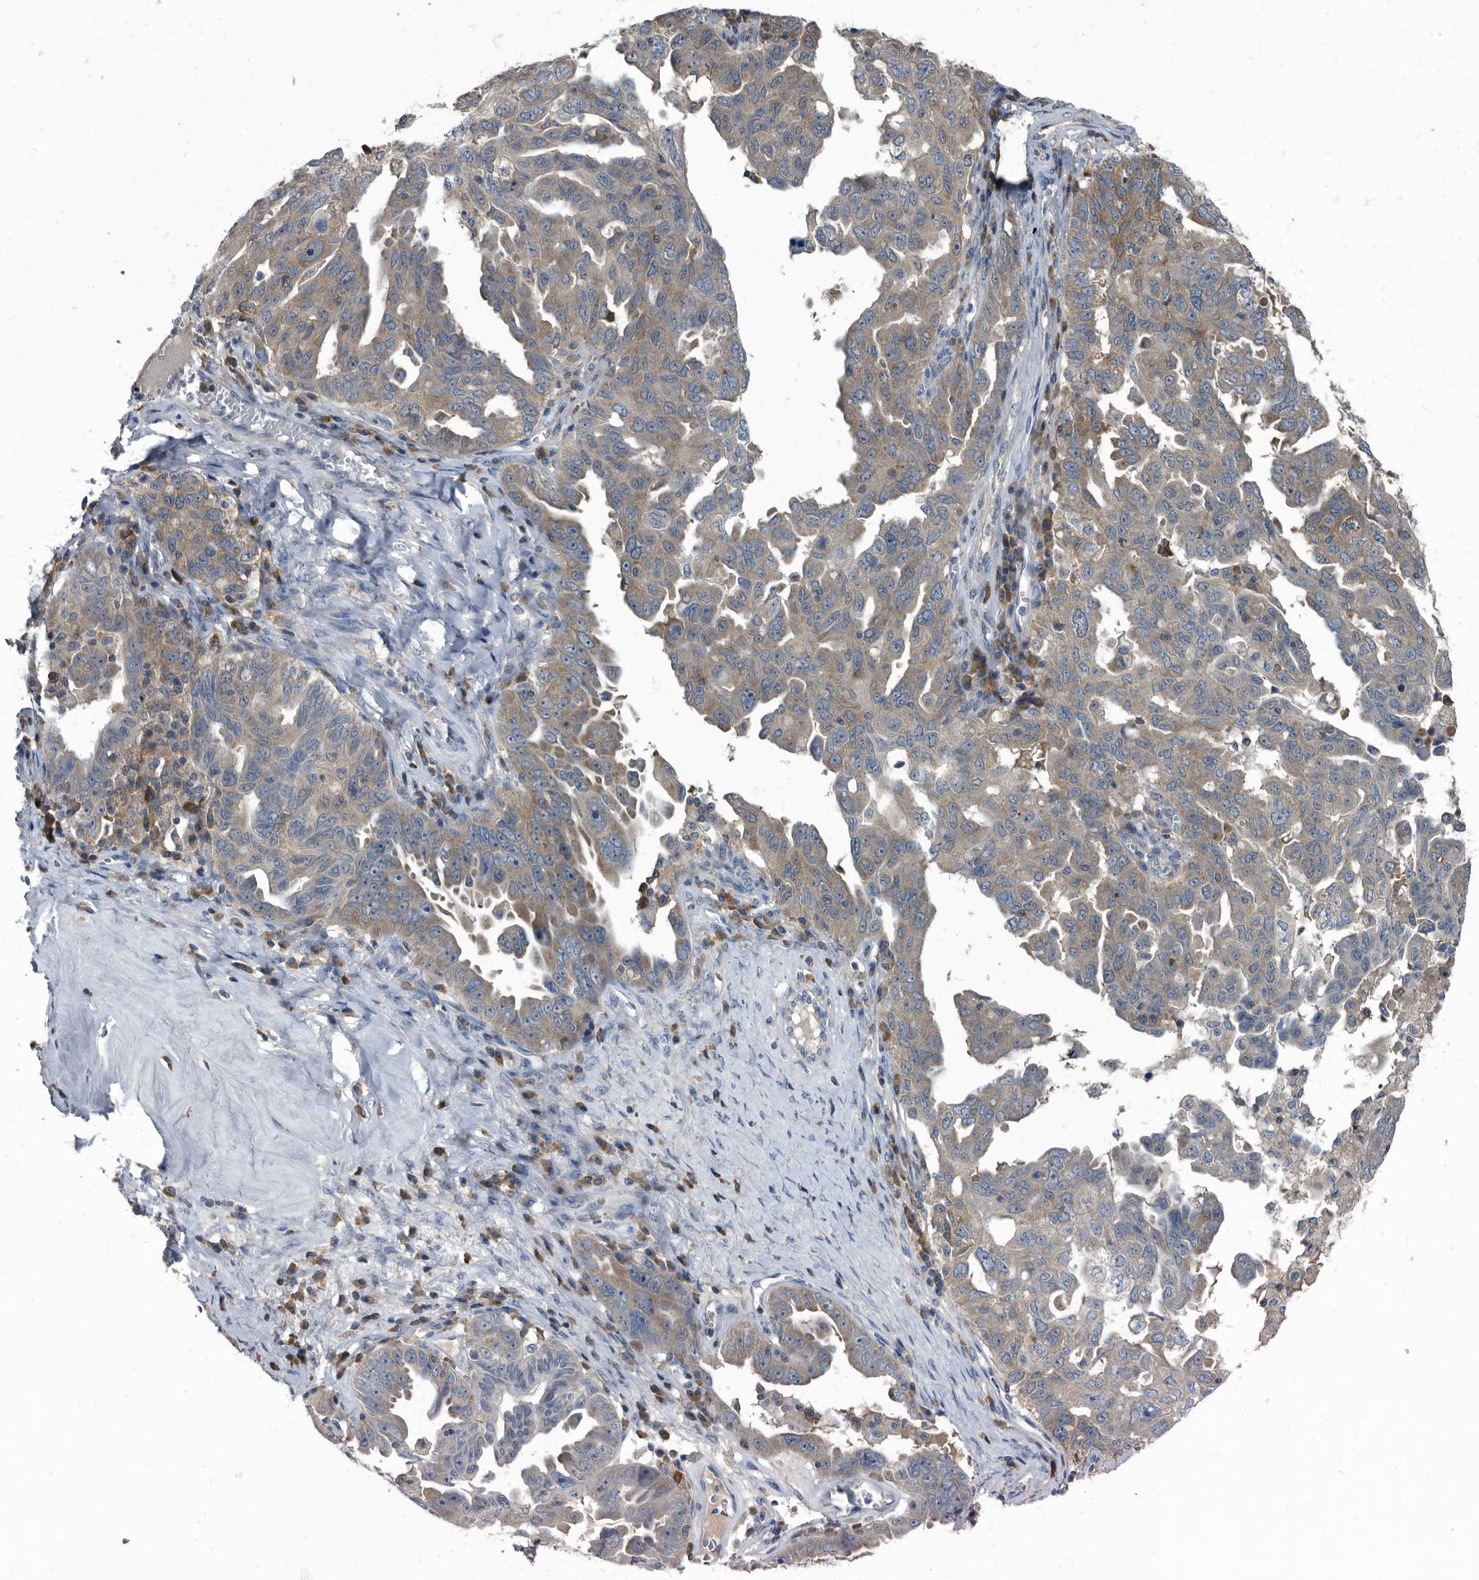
{"staining": {"intensity": "weak", "quantity": "25%-75%", "location": "cytoplasmic/membranous"}, "tissue": "ovarian cancer", "cell_type": "Tumor cells", "image_type": "cancer", "snomed": [{"axis": "morphology", "description": "Carcinoma, endometroid"}, {"axis": "topography", "description": "Ovary"}], "caption": "Human endometroid carcinoma (ovarian) stained with a protein marker shows weak staining in tumor cells.", "gene": "CDV3", "patient": {"sex": "female", "age": 62}}